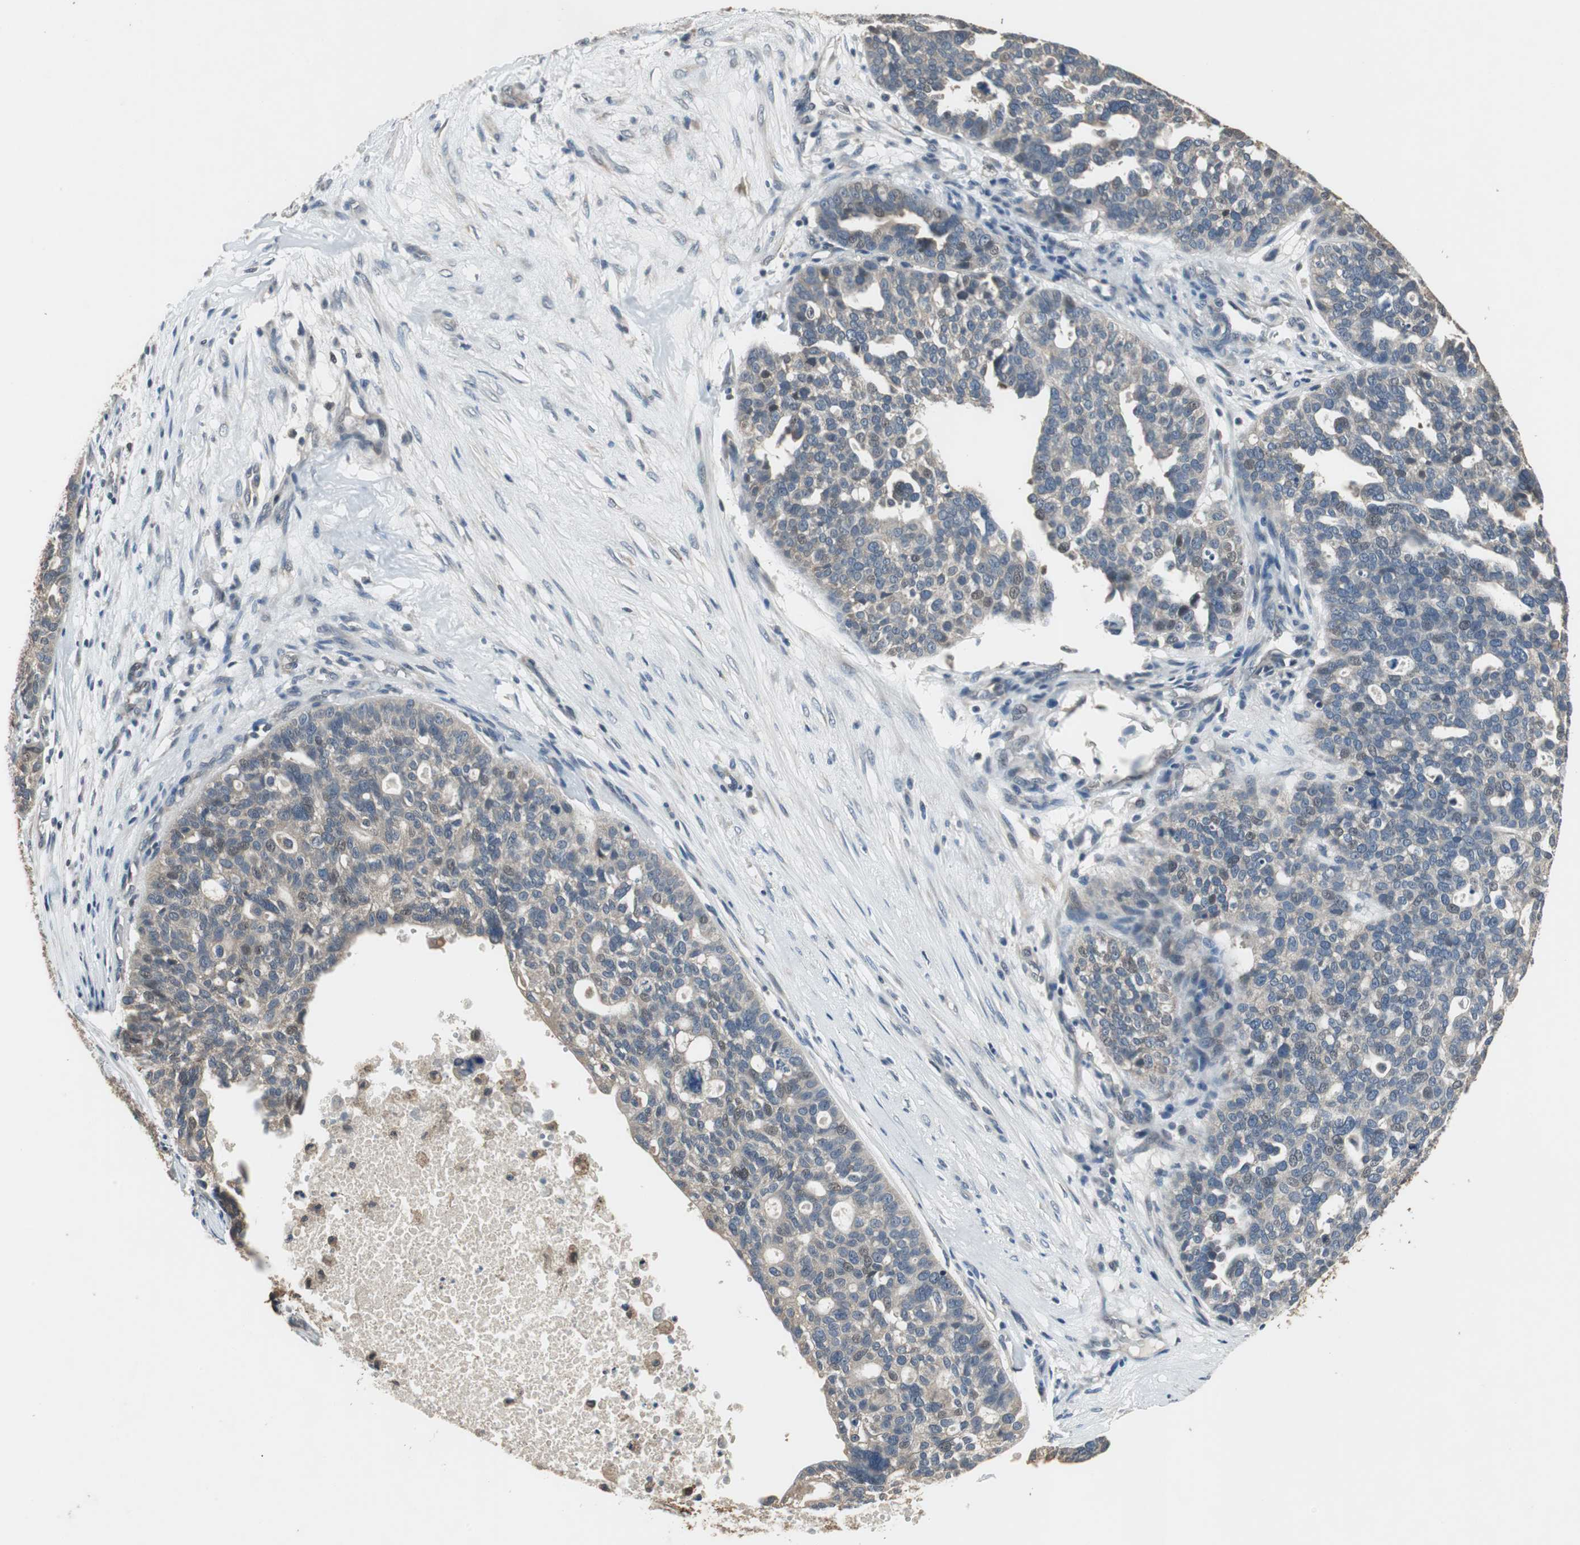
{"staining": {"intensity": "weak", "quantity": "25%-75%", "location": "cytoplasmic/membranous"}, "tissue": "ovarian cancer", "cell_type": "Tumor cells", "image_type": "cancer", "snomed": [{"axis": "morphology", "description": "Cystadenocarcinoma, serous, NOS"}, {"axis": "topography", "description": "Ovary"}], "caption": "Immunohistochemistry (IHC) (DAB) staining of human ovarian cancer demonstrates weak cytoplasmic/membranous protein expression in about 25%-75% of tumor cells.", "gene": "PI4KB", "patient": {"sex": "female", "age": 59}}